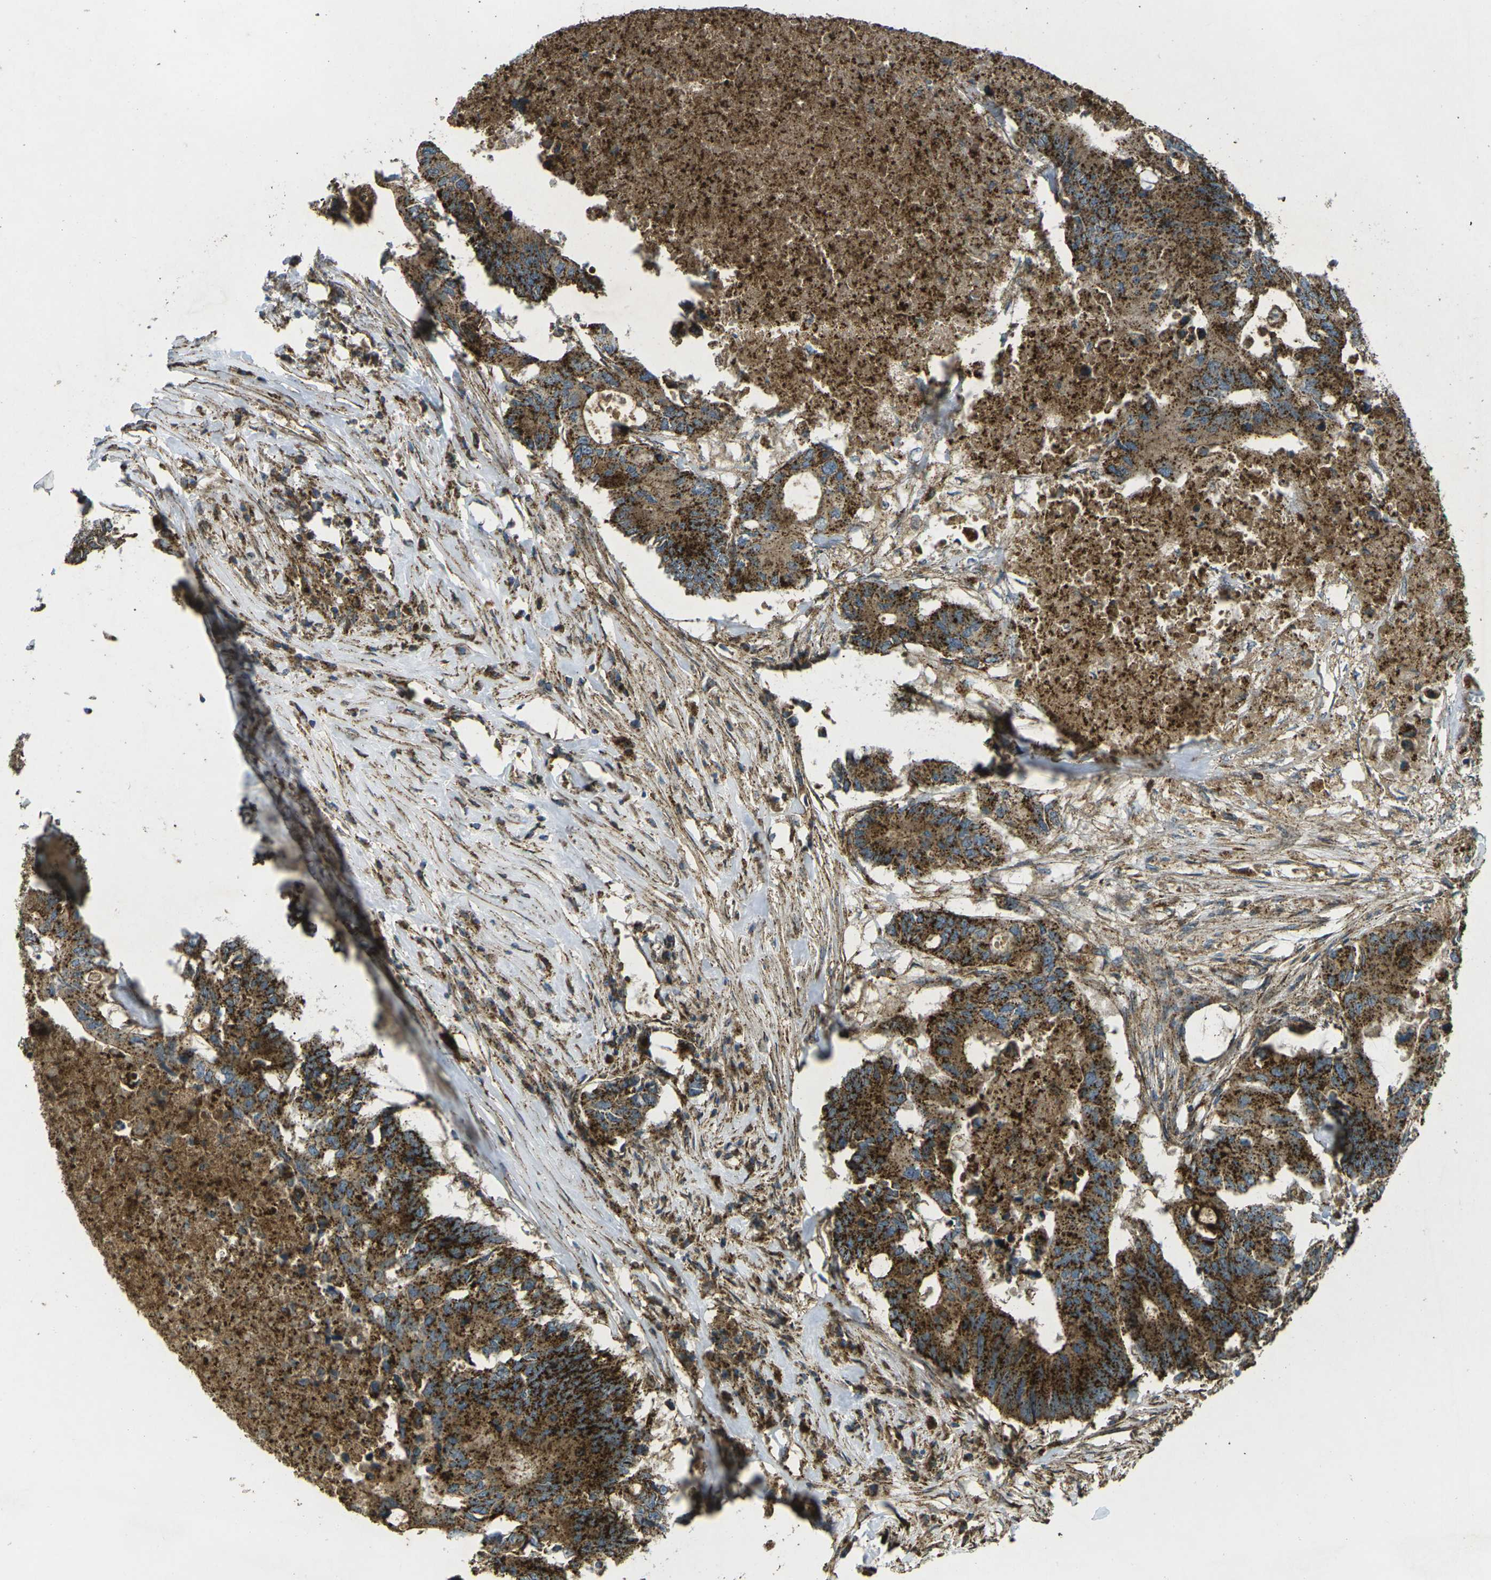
{"staining": {"intensity": "strong", "quantity": ">75%", "location": "cytoplasmic/membranous"}, "tissue": "colorectal cancer", "cell_type": "Tumor cells", "image_type": "cancer", "snomed": [{"axis": "morphology", "description": "Adenocarcinoma, NOS"}, {"axis": "topography", "description": "Colon"}], "caption": "Protein staining demonstrates strong cytoplasmic/membranous staining in approximately >75% of tumor cells in adenocarcinoma (colorectal).", "gene": "CHMP3", "patient": {"sex": "male", "age": 71}}